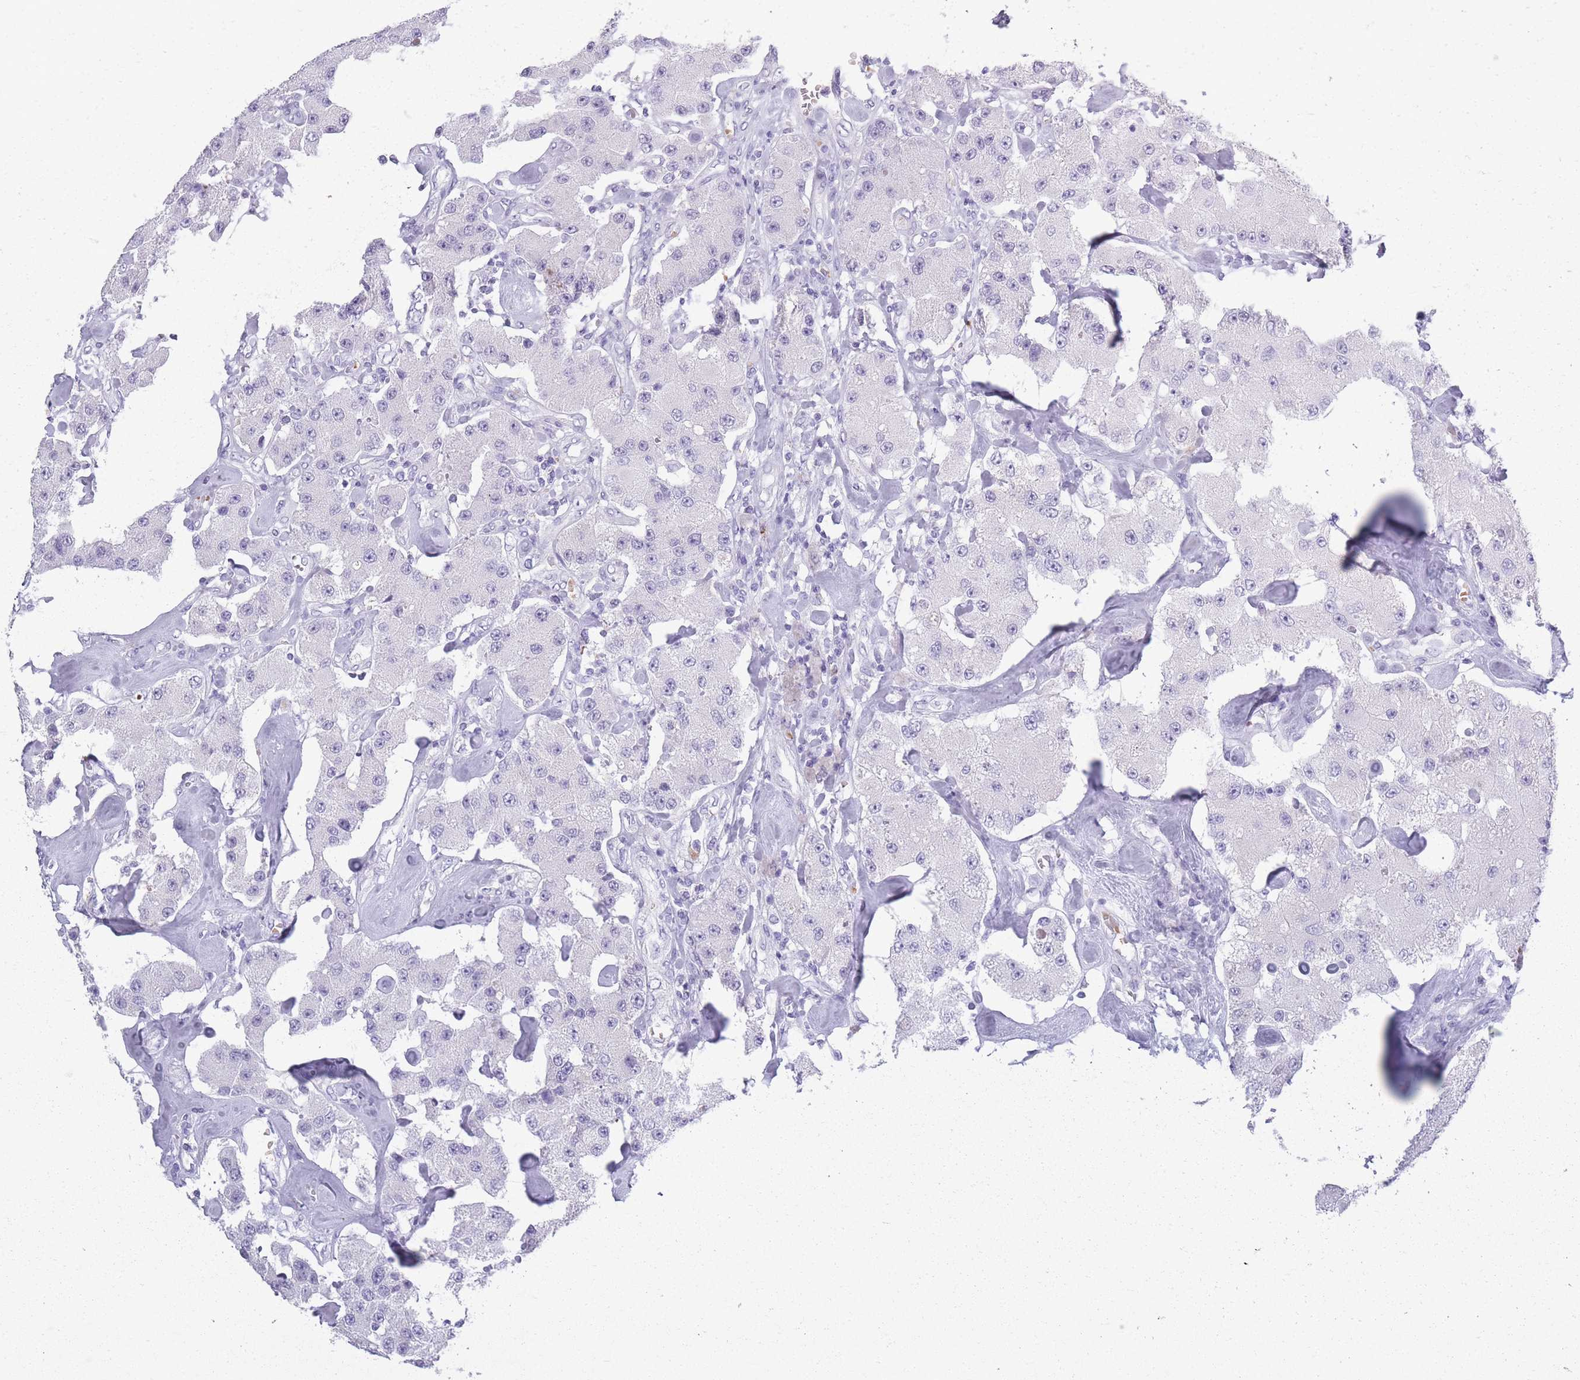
{"staining": {"intensity": "negative", "quantity": "none", "location": "none"}, "tissue": "carcinoid", "cell_type": "Tumor cells", "image_type": "cancer", "snomed": [{"axis": "morphology", "description": "Carcinoid, malignant, NOS"}, {"axis": "topography", "description": "Pancreas"}], "caption": "DAB (3,3'-diaminobenzidine) immunohistochemical staining of malignant carcinoid exhibits no significant positivity in tumor cells.", "gene": "OR7C1", "patient": {"sex": "male", "age": 41}}